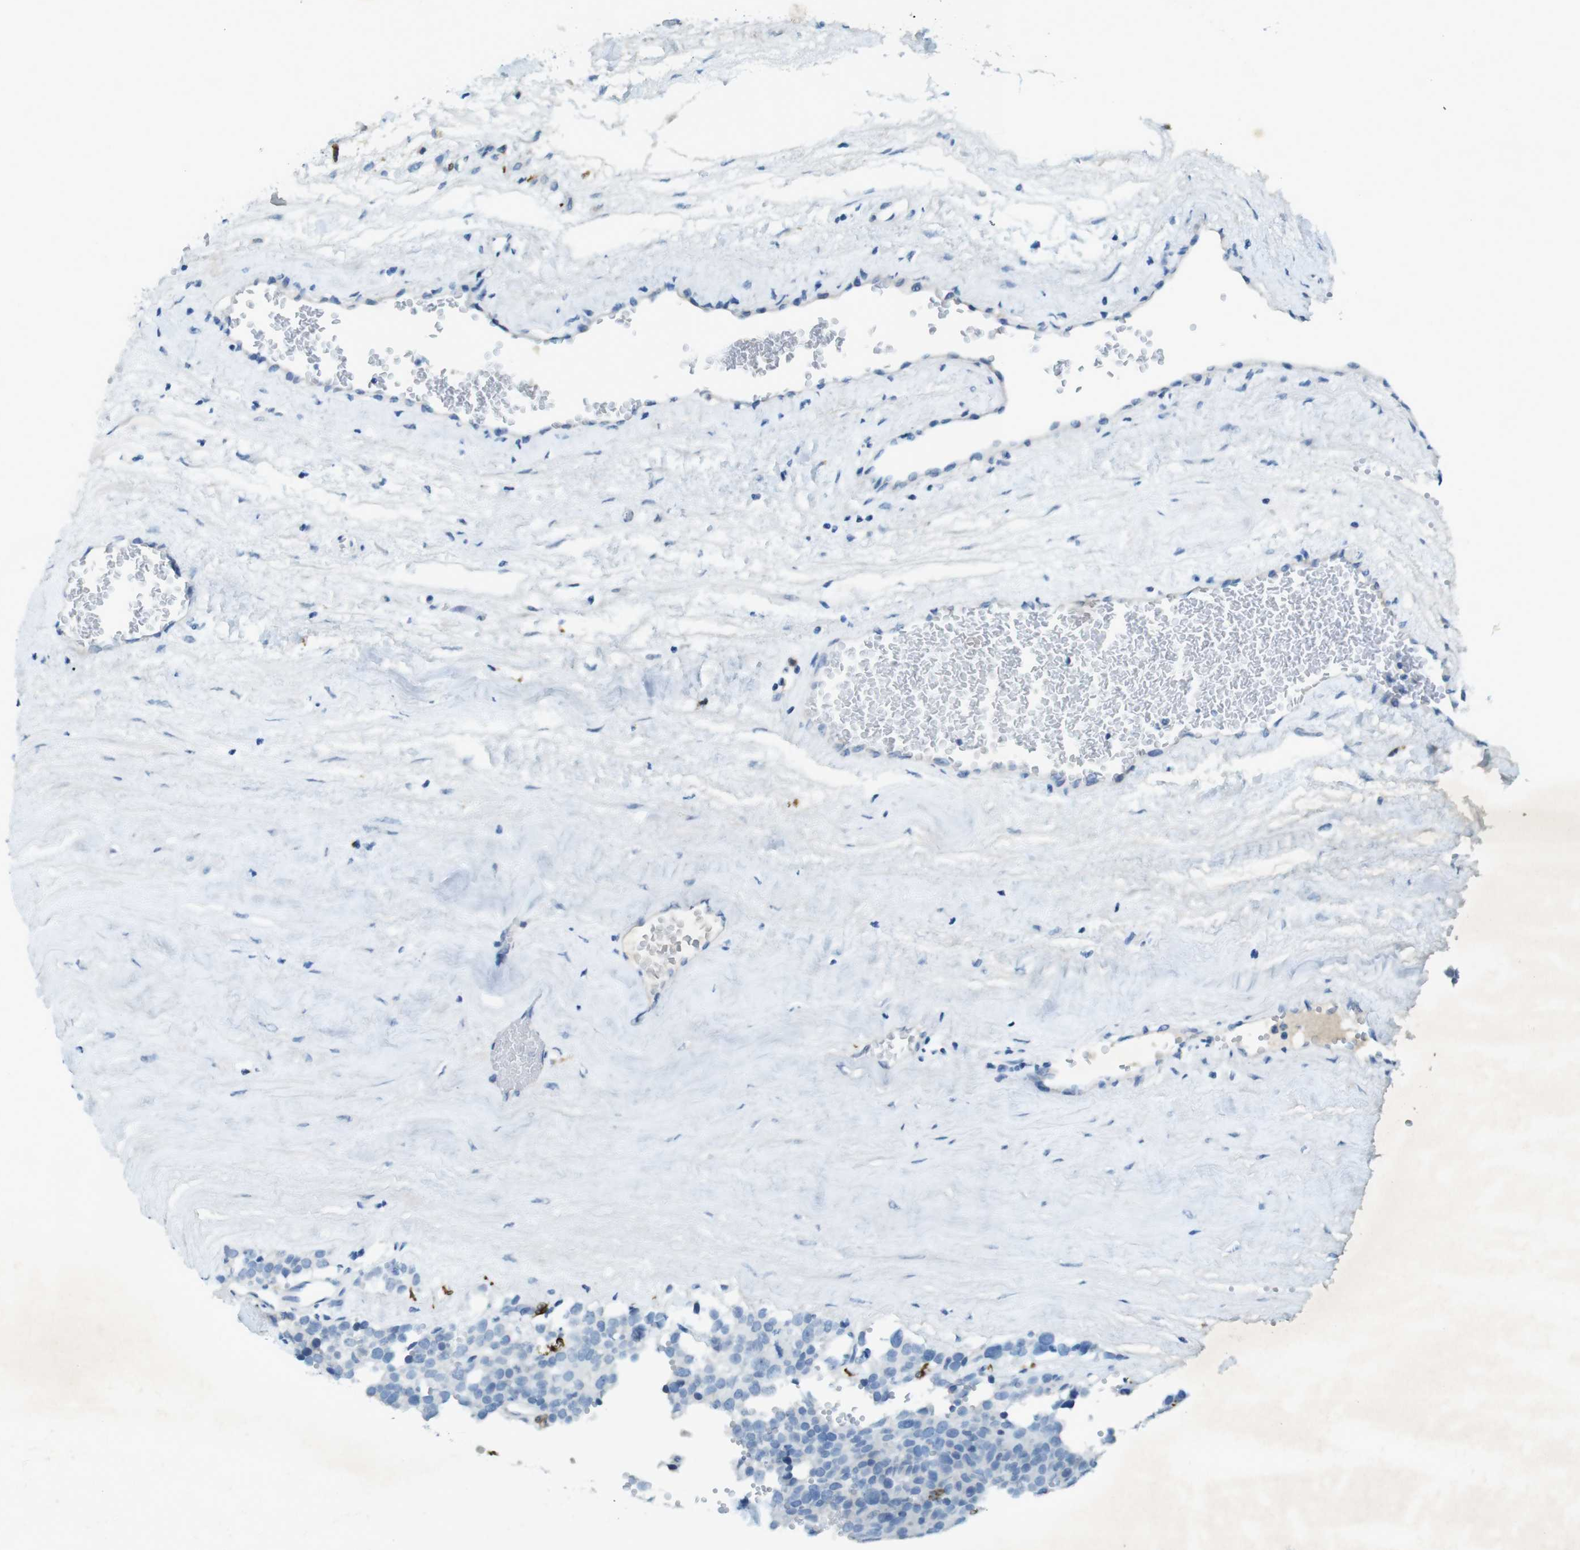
{"staining": {"intensity": "negative", "quantity": "none", "location": "none"}, "tissue": "testis cancer", "cell_type": "Tumor cells", "image_type": "cancer", "snomed": [{"axis": "morphology", "description": "Normal tissue, NOS"}, {"axis": "morphology", "description": "Seminoma, NOS"}, {"axis": "topography", "description": "Testis"}], "caption": "Tumor cells are negative for protein expression in human testis cancer. Nuclei are stained in blue.", "gene": "CD320", "patient": {"sex": "male", "age": 71}}